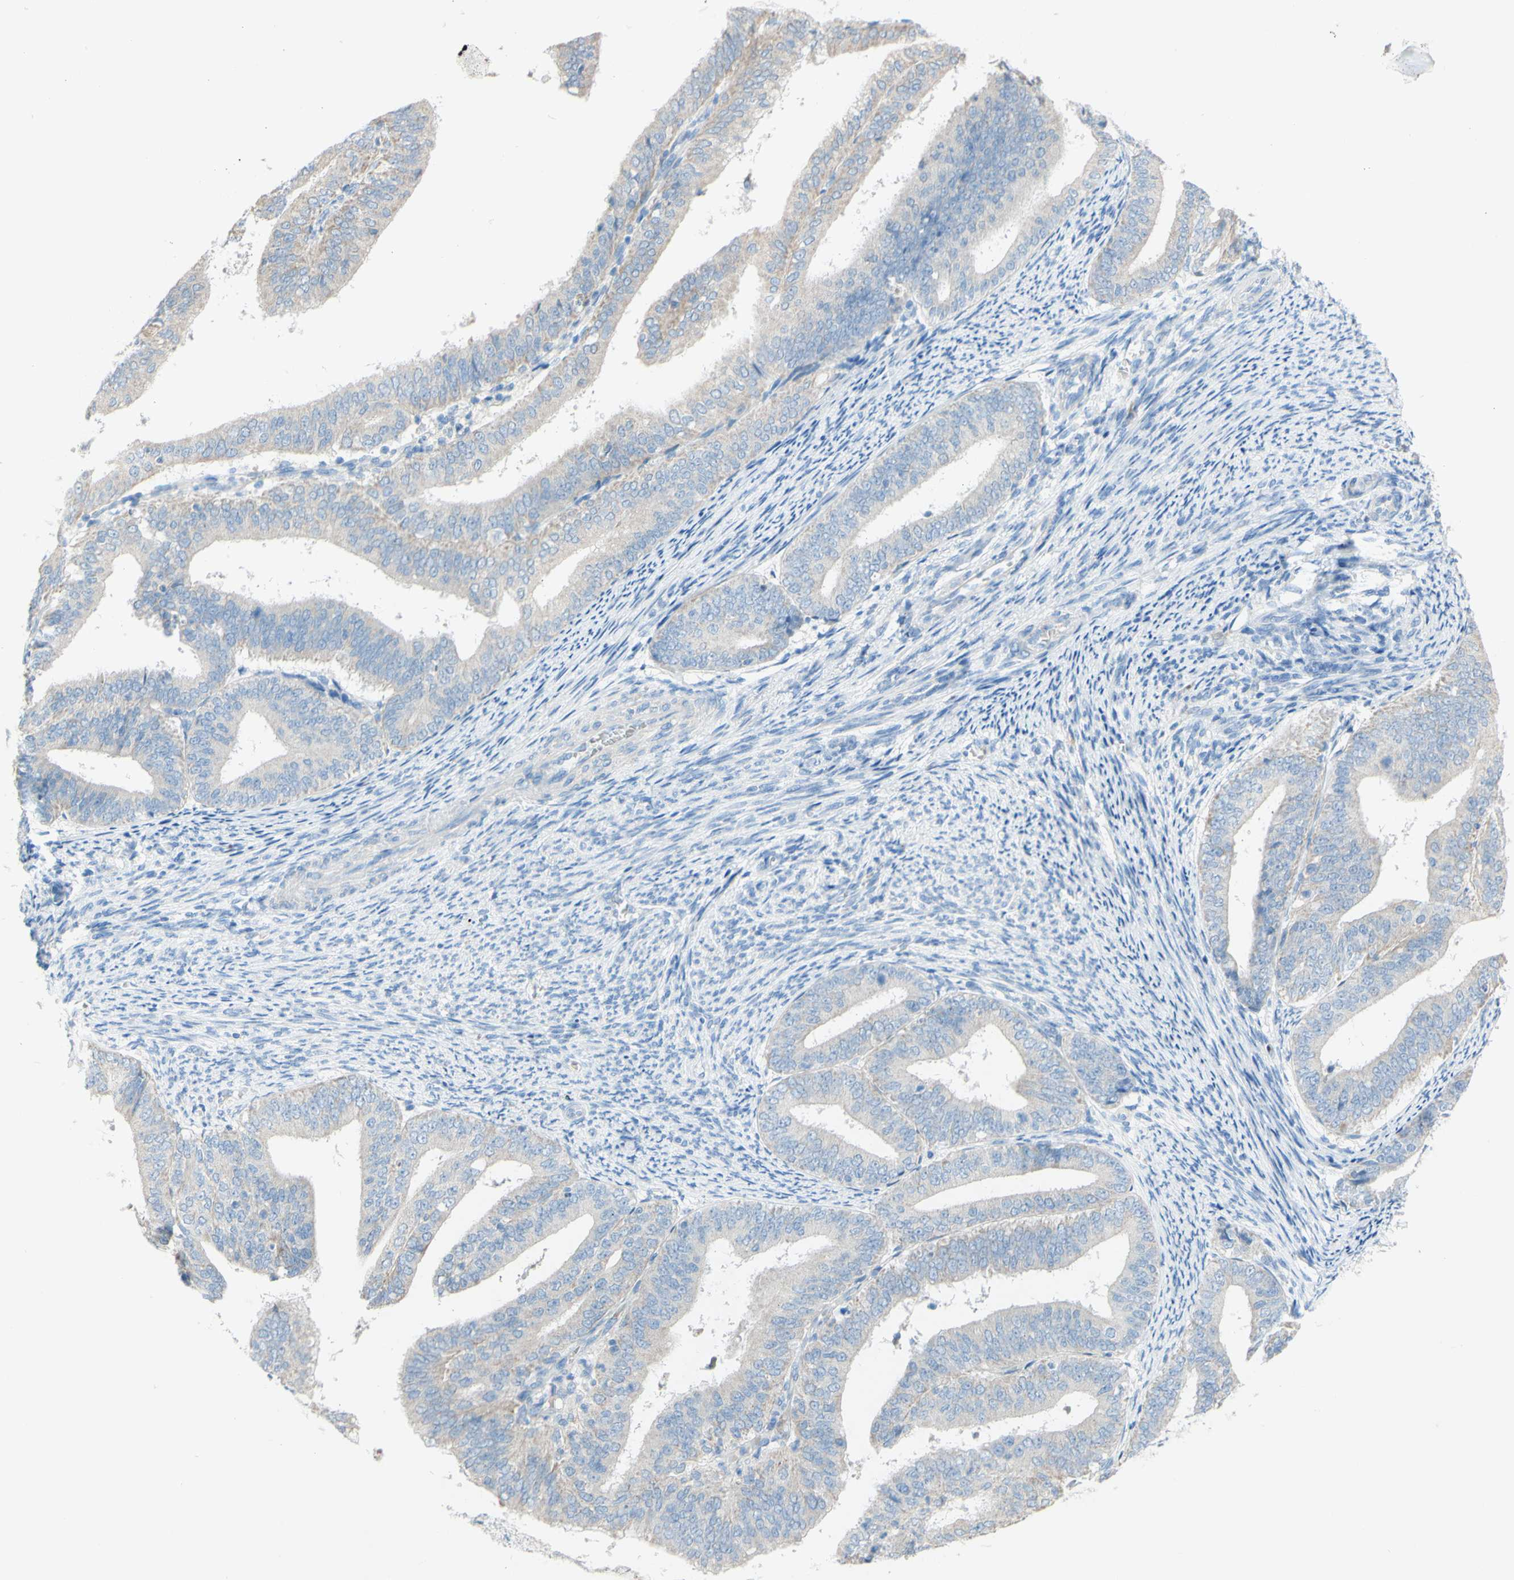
{"staining": {"intensity": "negative", "quantity": "none", "location": "none"}, "tissue": "endometrial cancer", "cell_type": "Tumor cells", "image_type": "cancer", "snomed": [{"axis": "morphology", "description": "Adenocarcinoma, NOS"}, {"axis": "topography", "description": "Endometrium"}], "caption": "This photomicrograph is of endometrial adenocarcinoma stained with immunohistochemistry (IHC) to label a protein in brown with the nuclei are counter-stained blue. There is no staining in tumor cells.", "gene": "ACADL", "patient": {"sex": "female", "age": 63}}